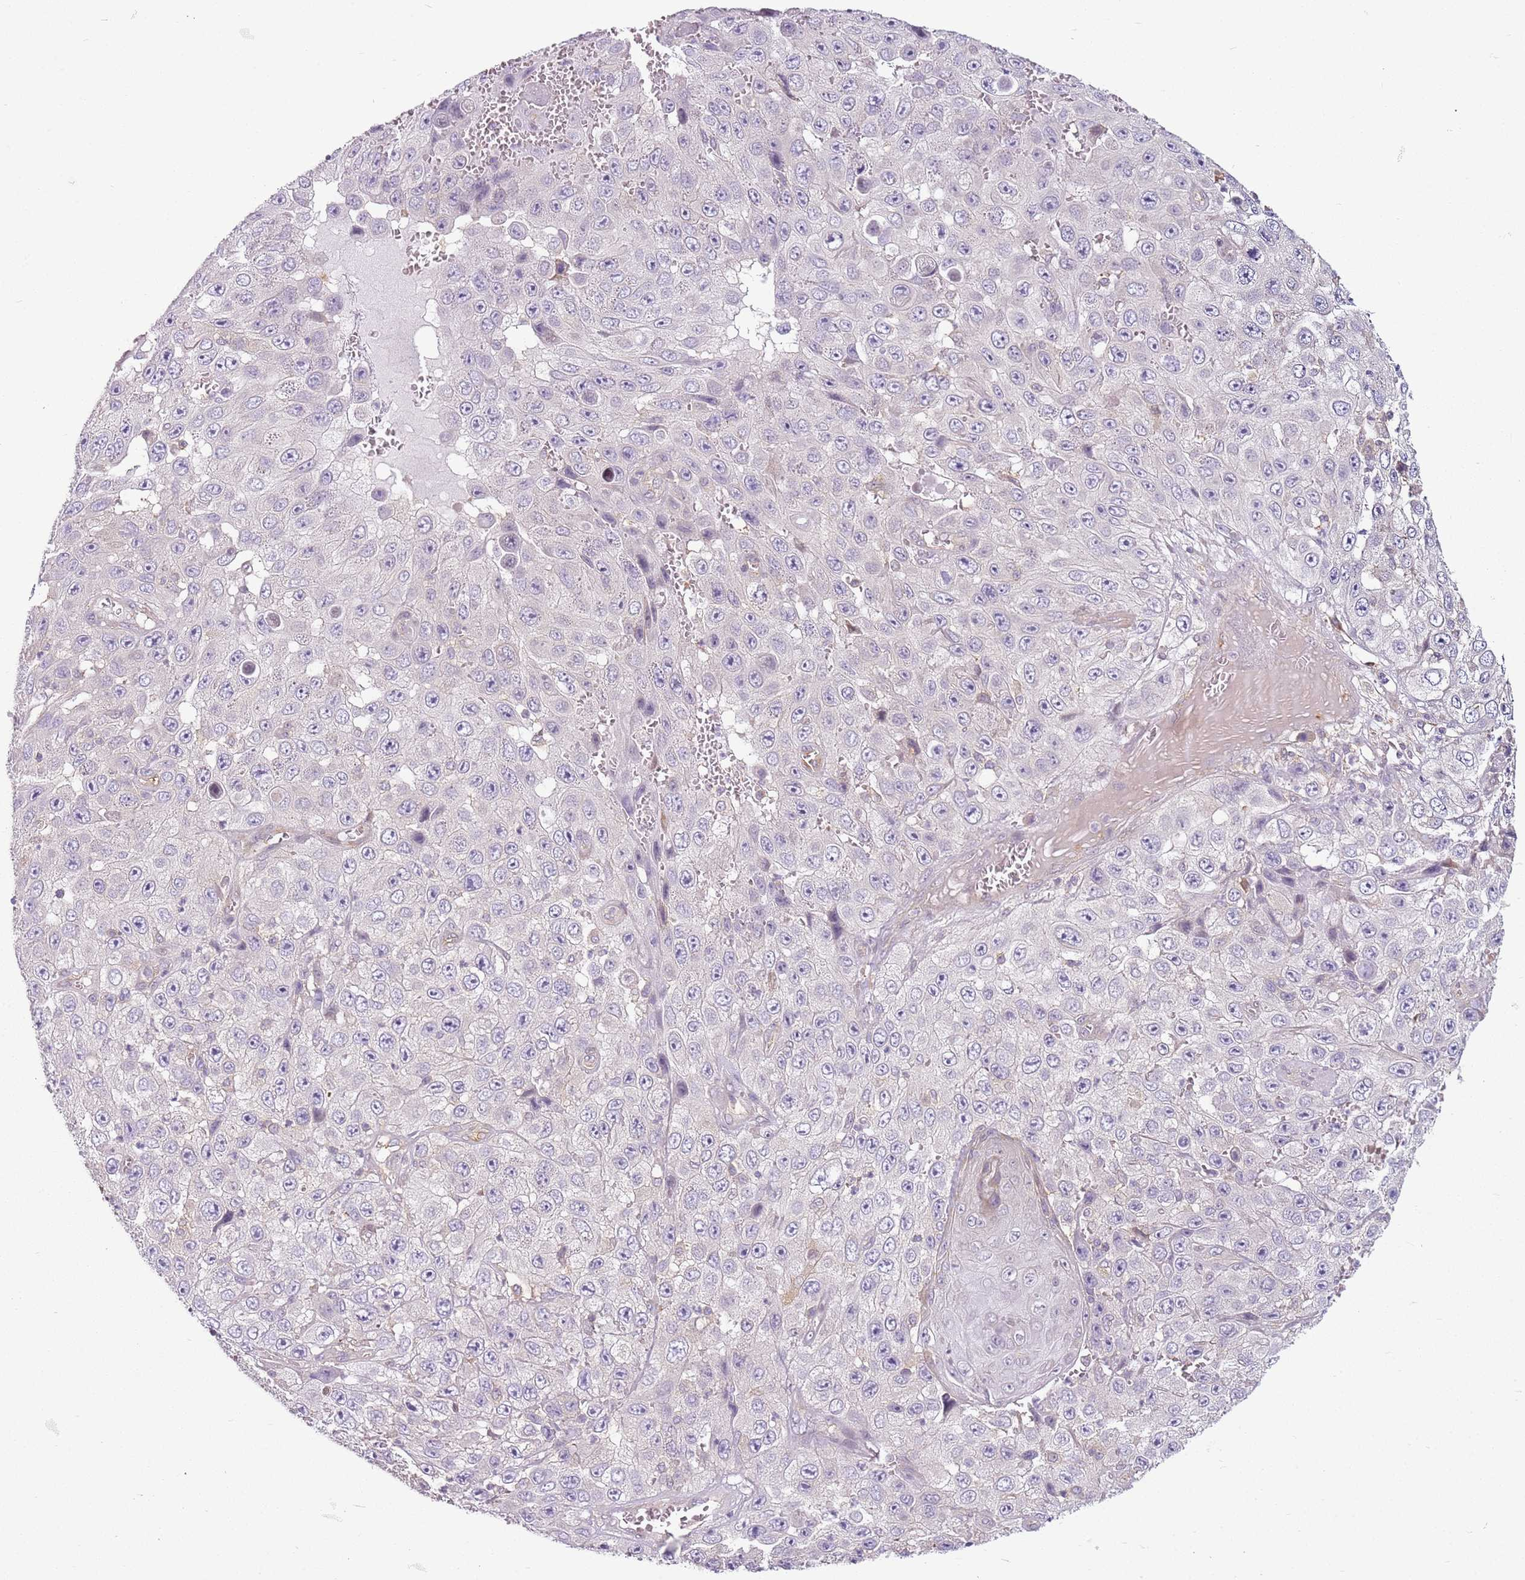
{"staining": {"intensity": "negative", "quantity": "none", "location": "none"}, "tissue": "skin cancer", "cell_type": "Tumor cells", "image_type": "cancer", "snomed": [{"axis": "morphology", "description": "Squamous cell carcinoma, NOS"}, {"axis": "topography", "description": "Skin"}], "caption": "Tumor cells are negative for protein expression in human skin cancer (squamous cell carcinoma).", "gene": "DEFB116", "patient": {"sex": "male", "age": 82}}